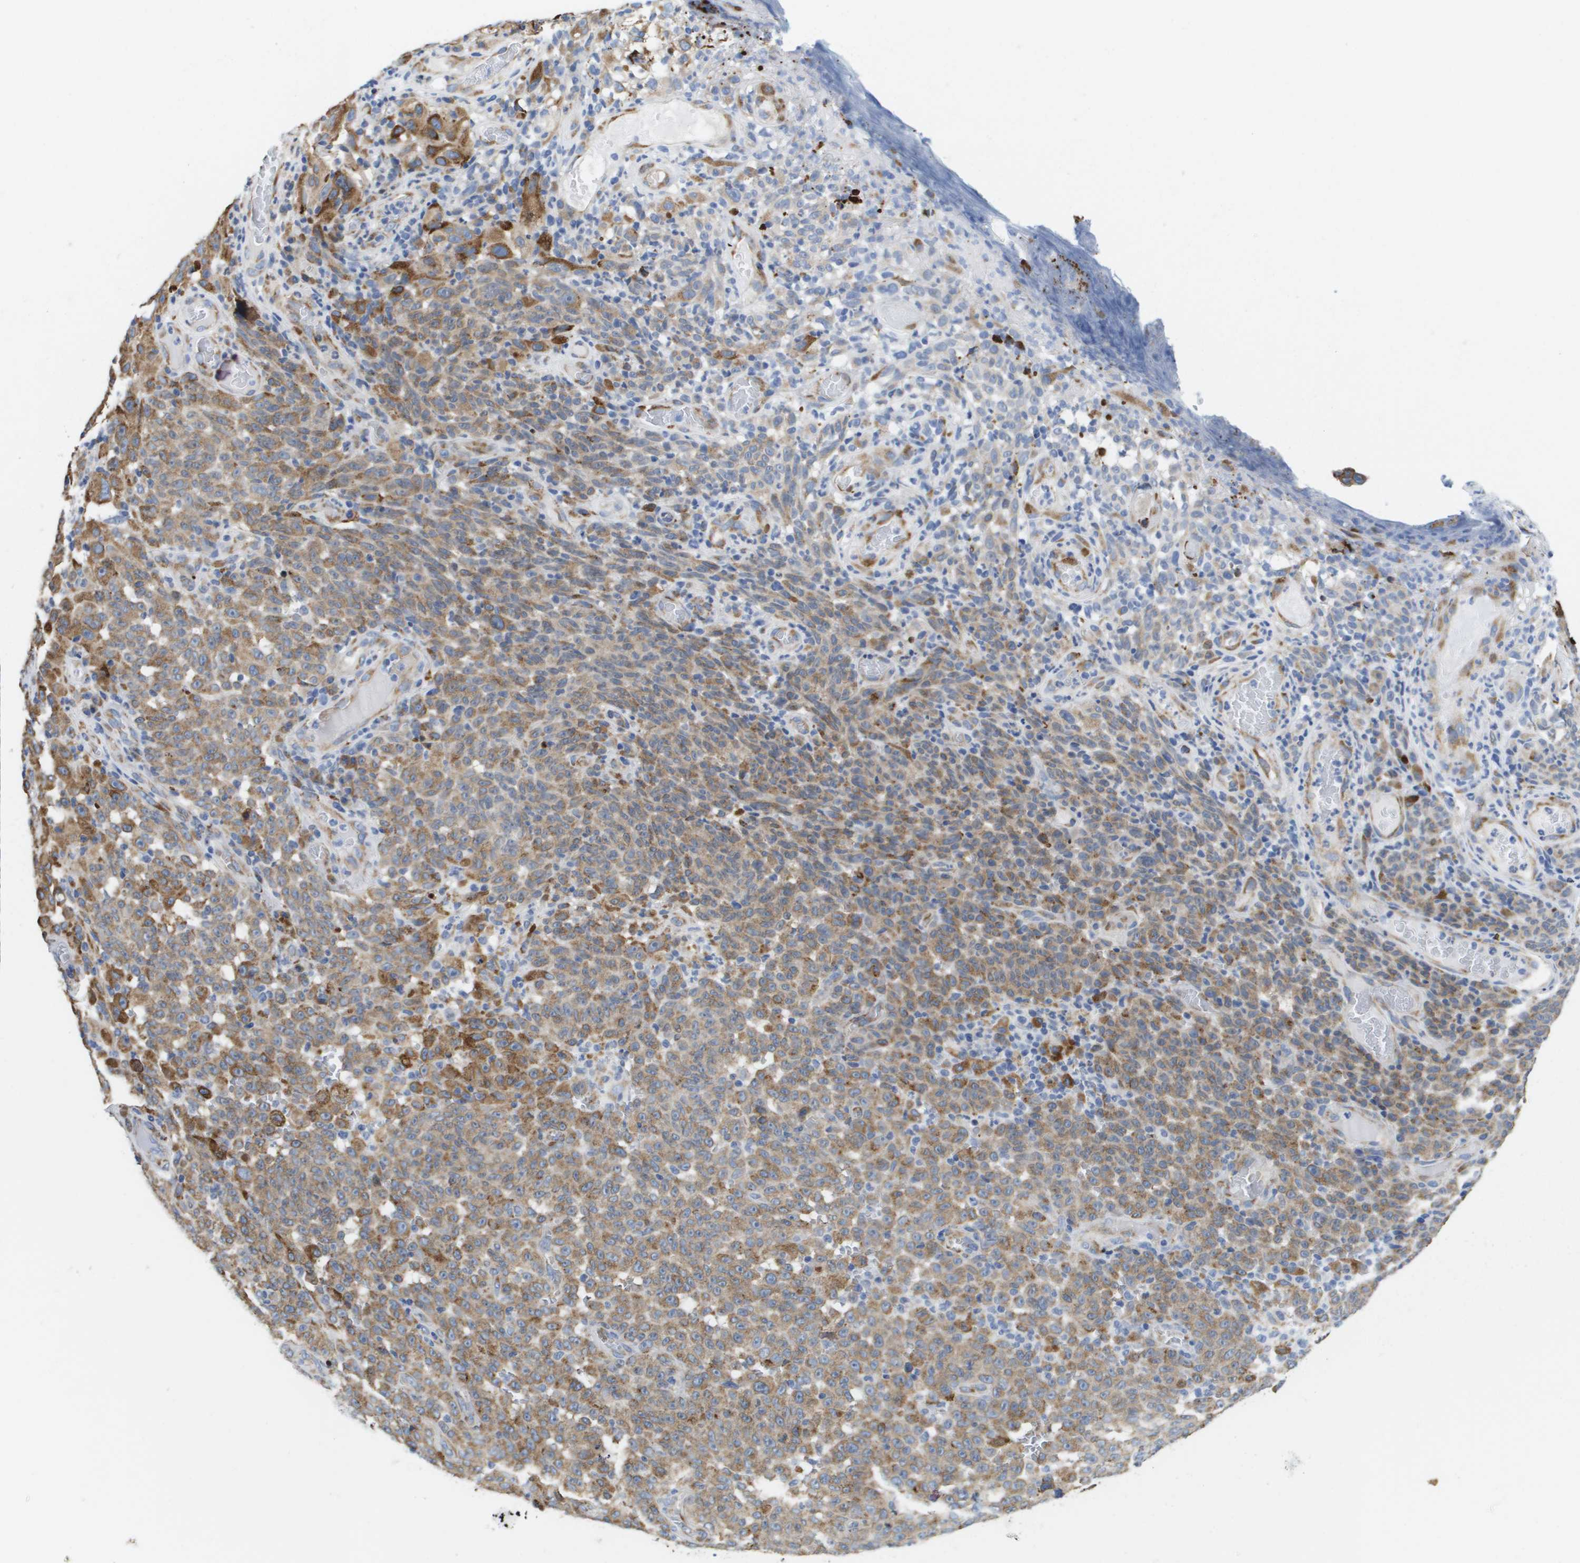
{"staining": {"intensity": "moderate", "quantity": ">75%", "location": "cytoplasmic/membranous"}, "tissue": "melanoma", "cell_type": "Tumor cells", "image_type": "cancer", "snomed": [{"axis": "morphology", "description": "Malignant melanoma, NOS"}, {"axis": "topography", "description": "Skin"}], "caption": "Moderate cytoplasmic/membranous expression for a protein is seen in about >75% of tumor cells of malignant melanoma using IHC.", "gene": "ST3GAL2", "patient": {"sex": "female", "age": 82}}